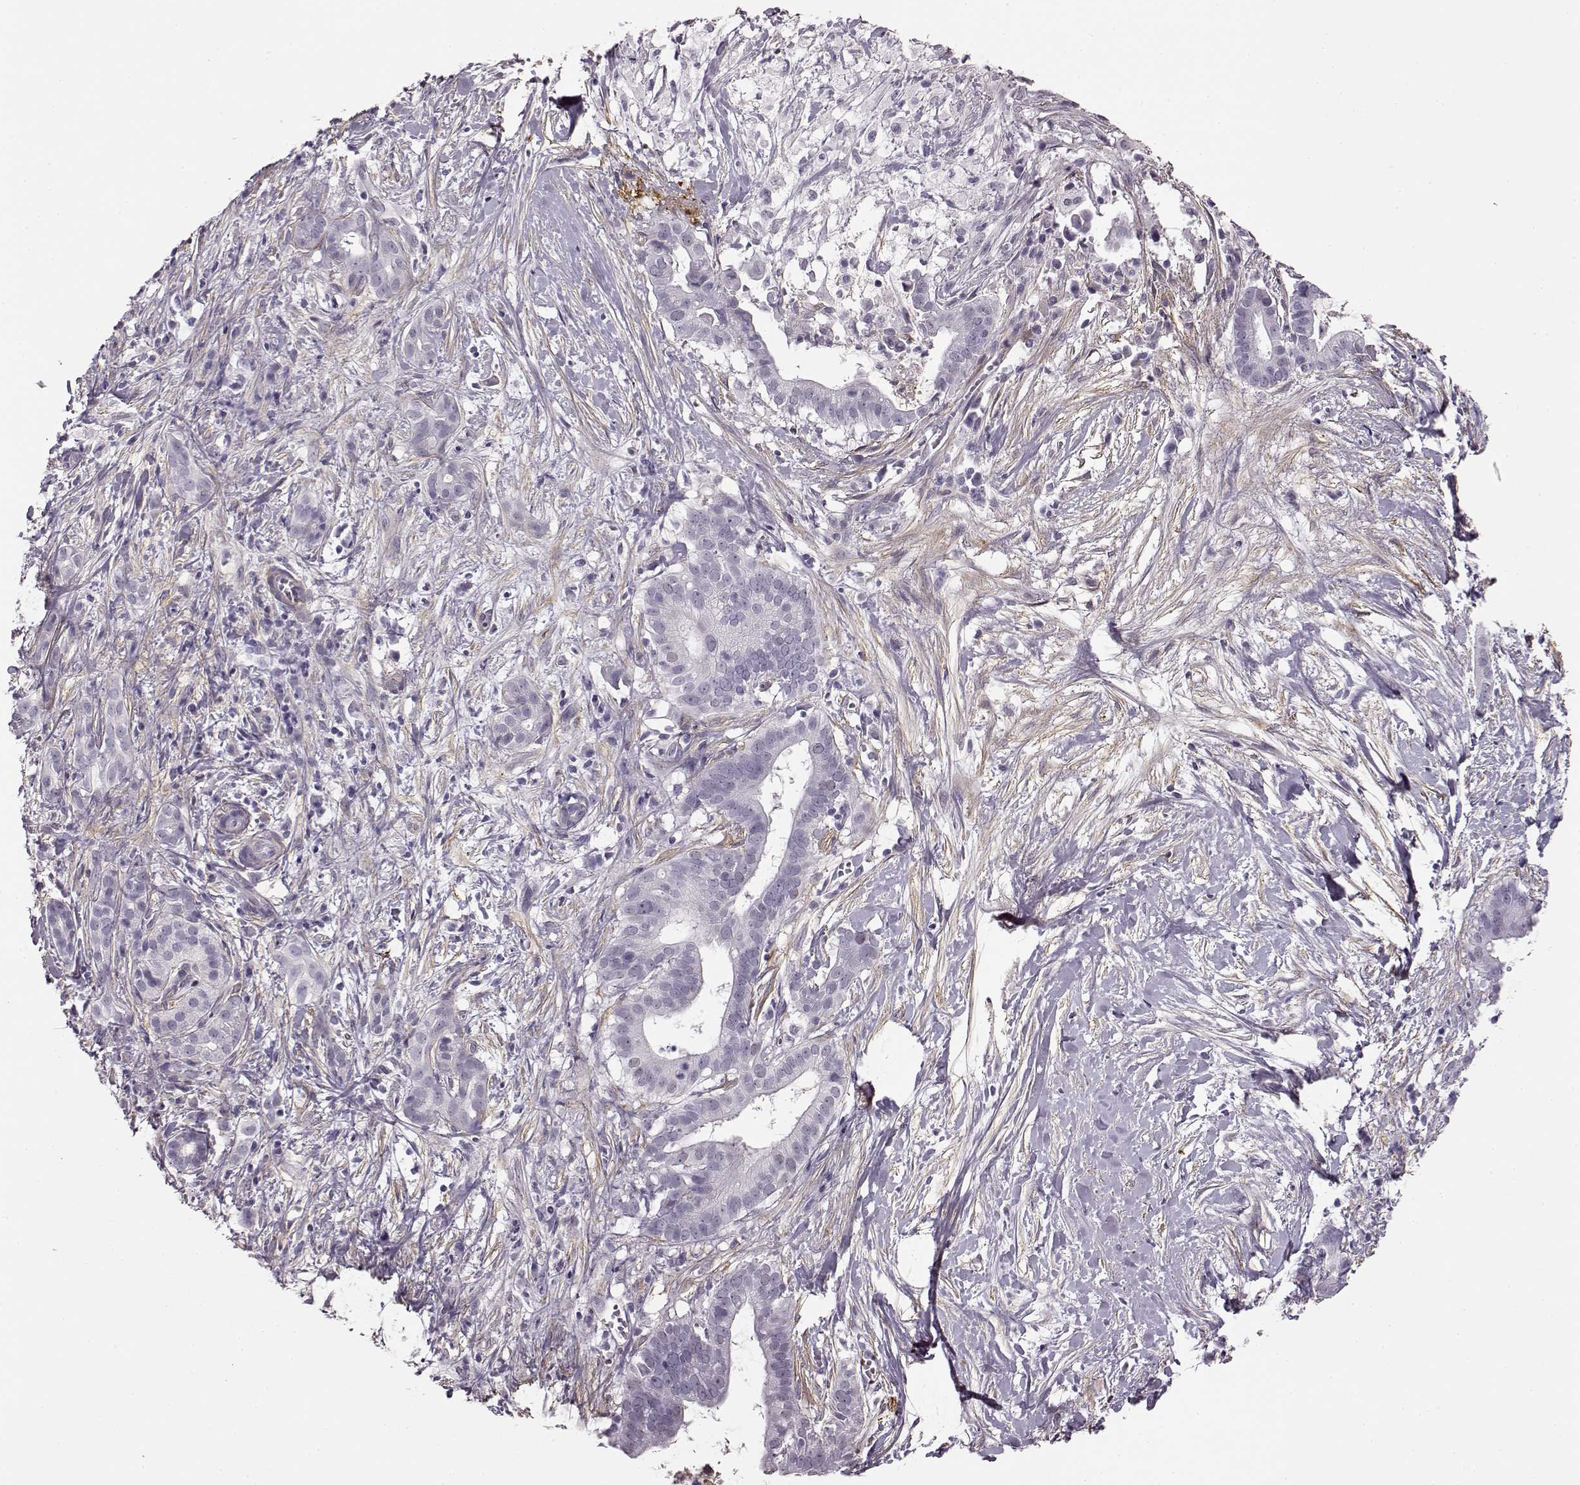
{"staining": {"intensity": "negative", "quantity": "none", "location": "none"}, "tissue": "pancreatic cancer", "cell_type": "Tumor cells", "image_type": "cancer", "snomed": [{"axis": "morphology", "description": "Adenocarcinoma, NOS"}, {"axis": "topography", "description": "Pancreas"}], "caption": "Human pancreatic cancer (adenocarcinoma) stained for a protein using immunohistochemistry demonstrates no expression in tumor cells.", "gene": "TRIM69", "patient": {"sex": "male", "age": 61}}